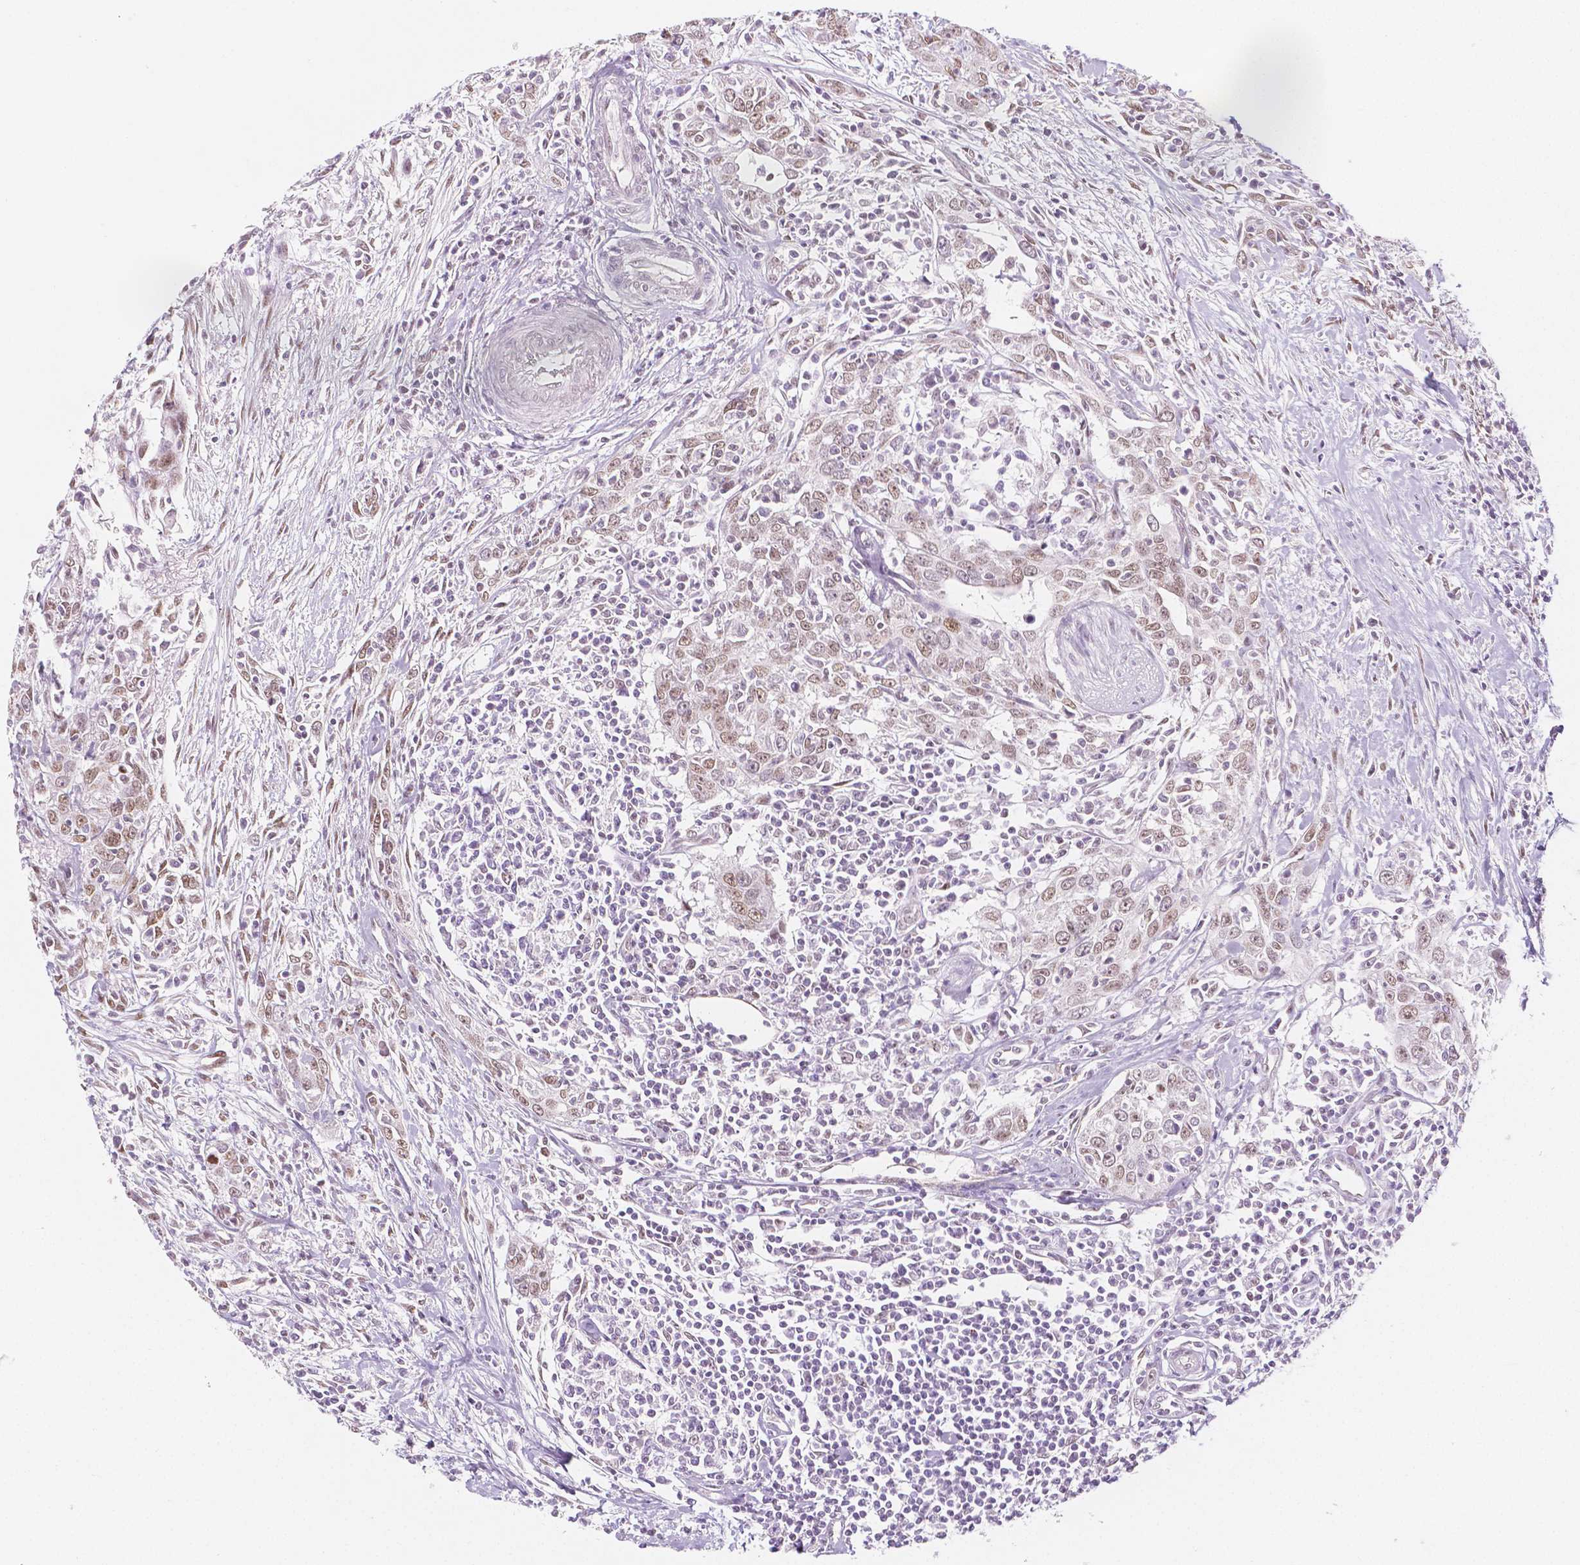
{"staining": {"intensity": "weak", "quantity": ">75%", "location": "nuclear"}, "tissue": "urothelial cancer", "cell_type": "Tumor cells", "image_type": "cancer", "snomed": [{"axis": "morphology", "description": "Urothelial carcinoma, High grade"}, {"axis": "topography", "description": "Urinary bladder"}], "caption": "This micrograph shows immunohistochemistry (IHC) staining of human urothelial cancer, with low weak nuclear expression in about >75% of tumor cells.", "gene": "KDM5B", "patient": {"sex": "male", "age": 83}}